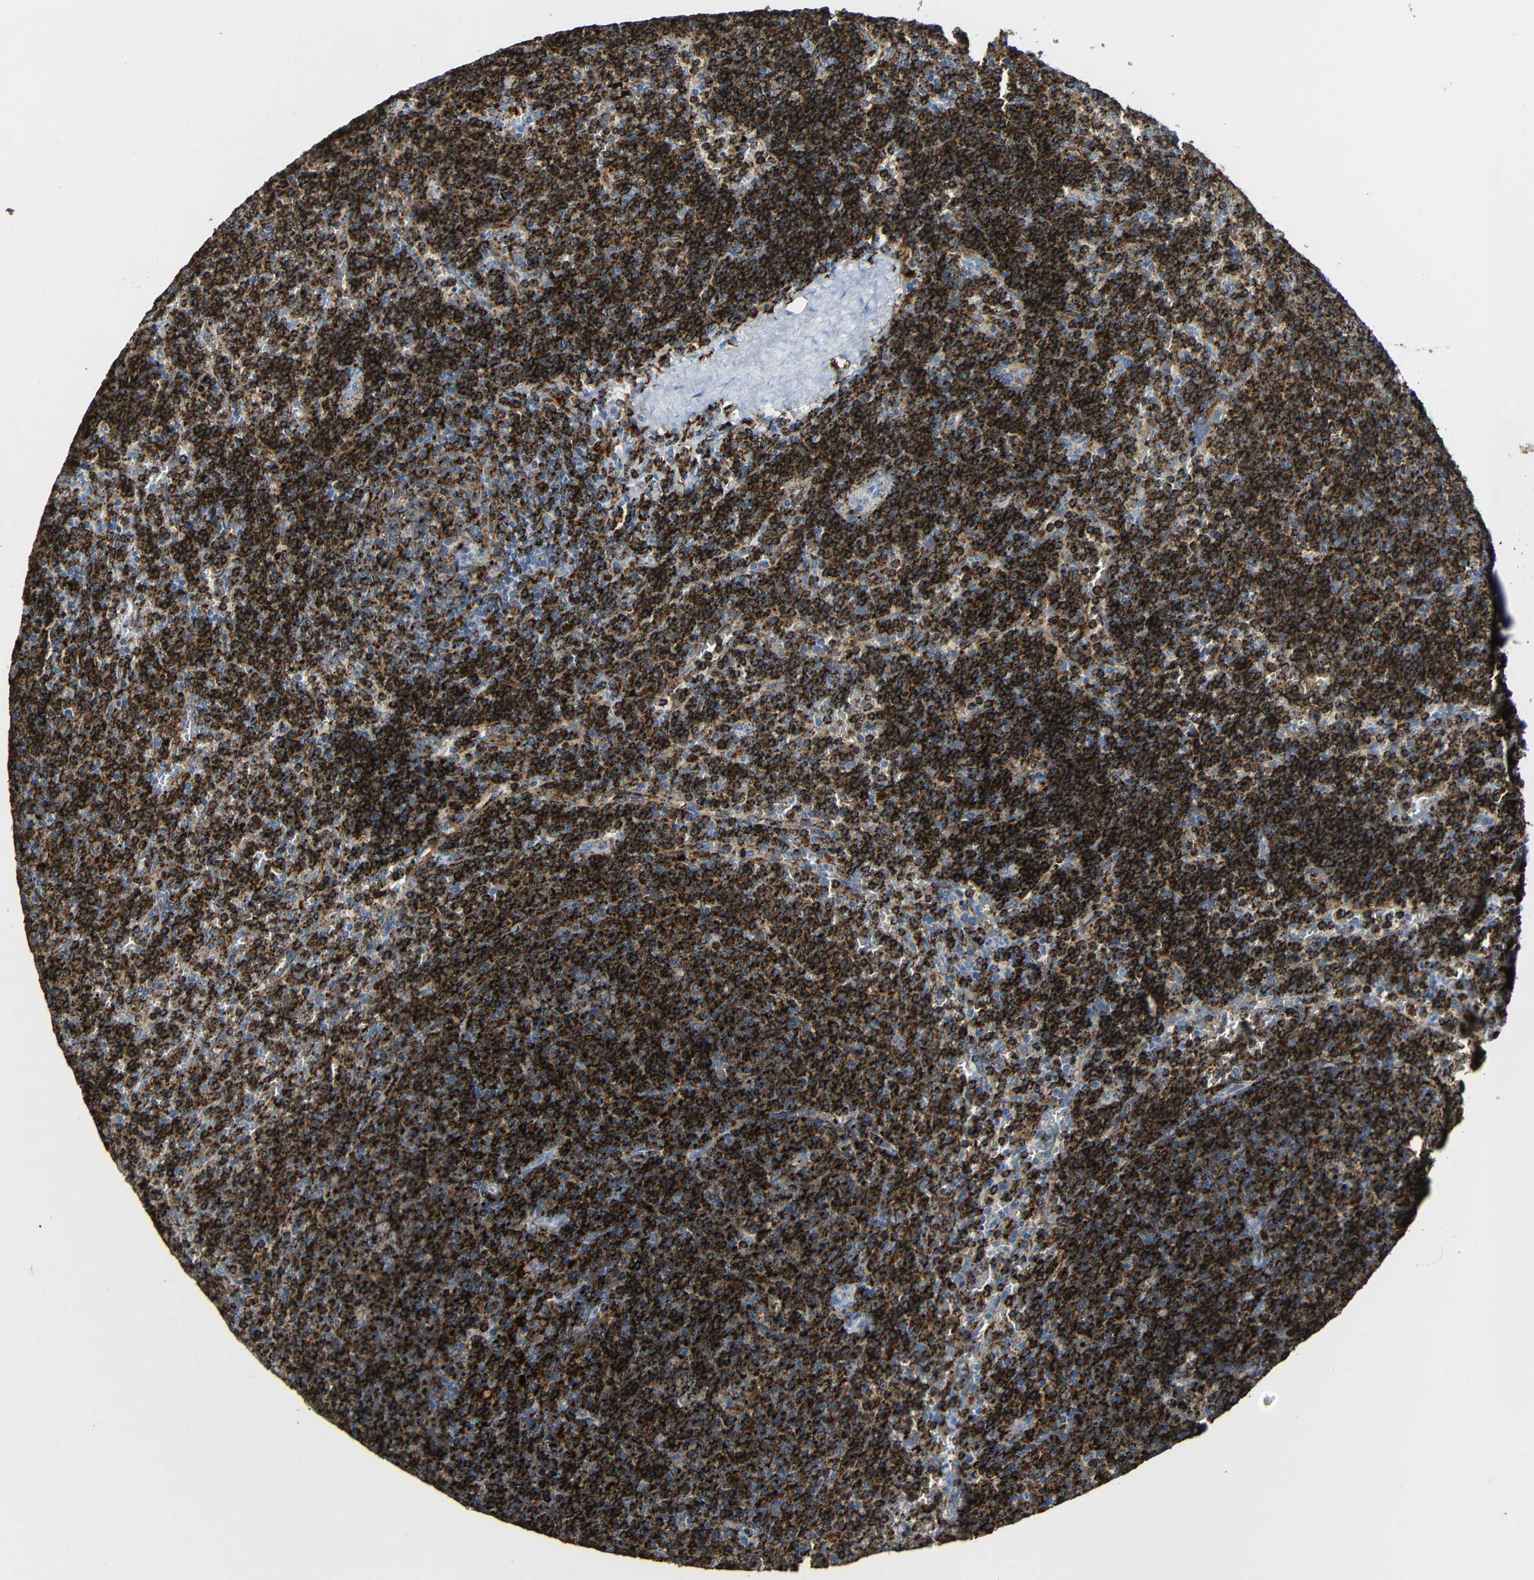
{"staining": {"intensity": "strong", "quantity": ">75%", "location": "cytoplasmic/membranous"}, "tissue": "lymphoma", "cell_type": "Tumor cells", "image_type": "cancer", "snomed": [{"axis": "morphology", "description": "Malignant lymphoma, non-Hodgkin's type, Low grade"}, {"axis": "topography", "description": "Spleen"}], "caption": "A high amount of strong cytoplasmic/membranous expression is identified in about >75% of tumor cells in malignant lymphoma, non-Hodgkin's type (low-grade) tissue.", "gene": "HLA-DMA", "patient": {"sex": "female", "age": 50}}